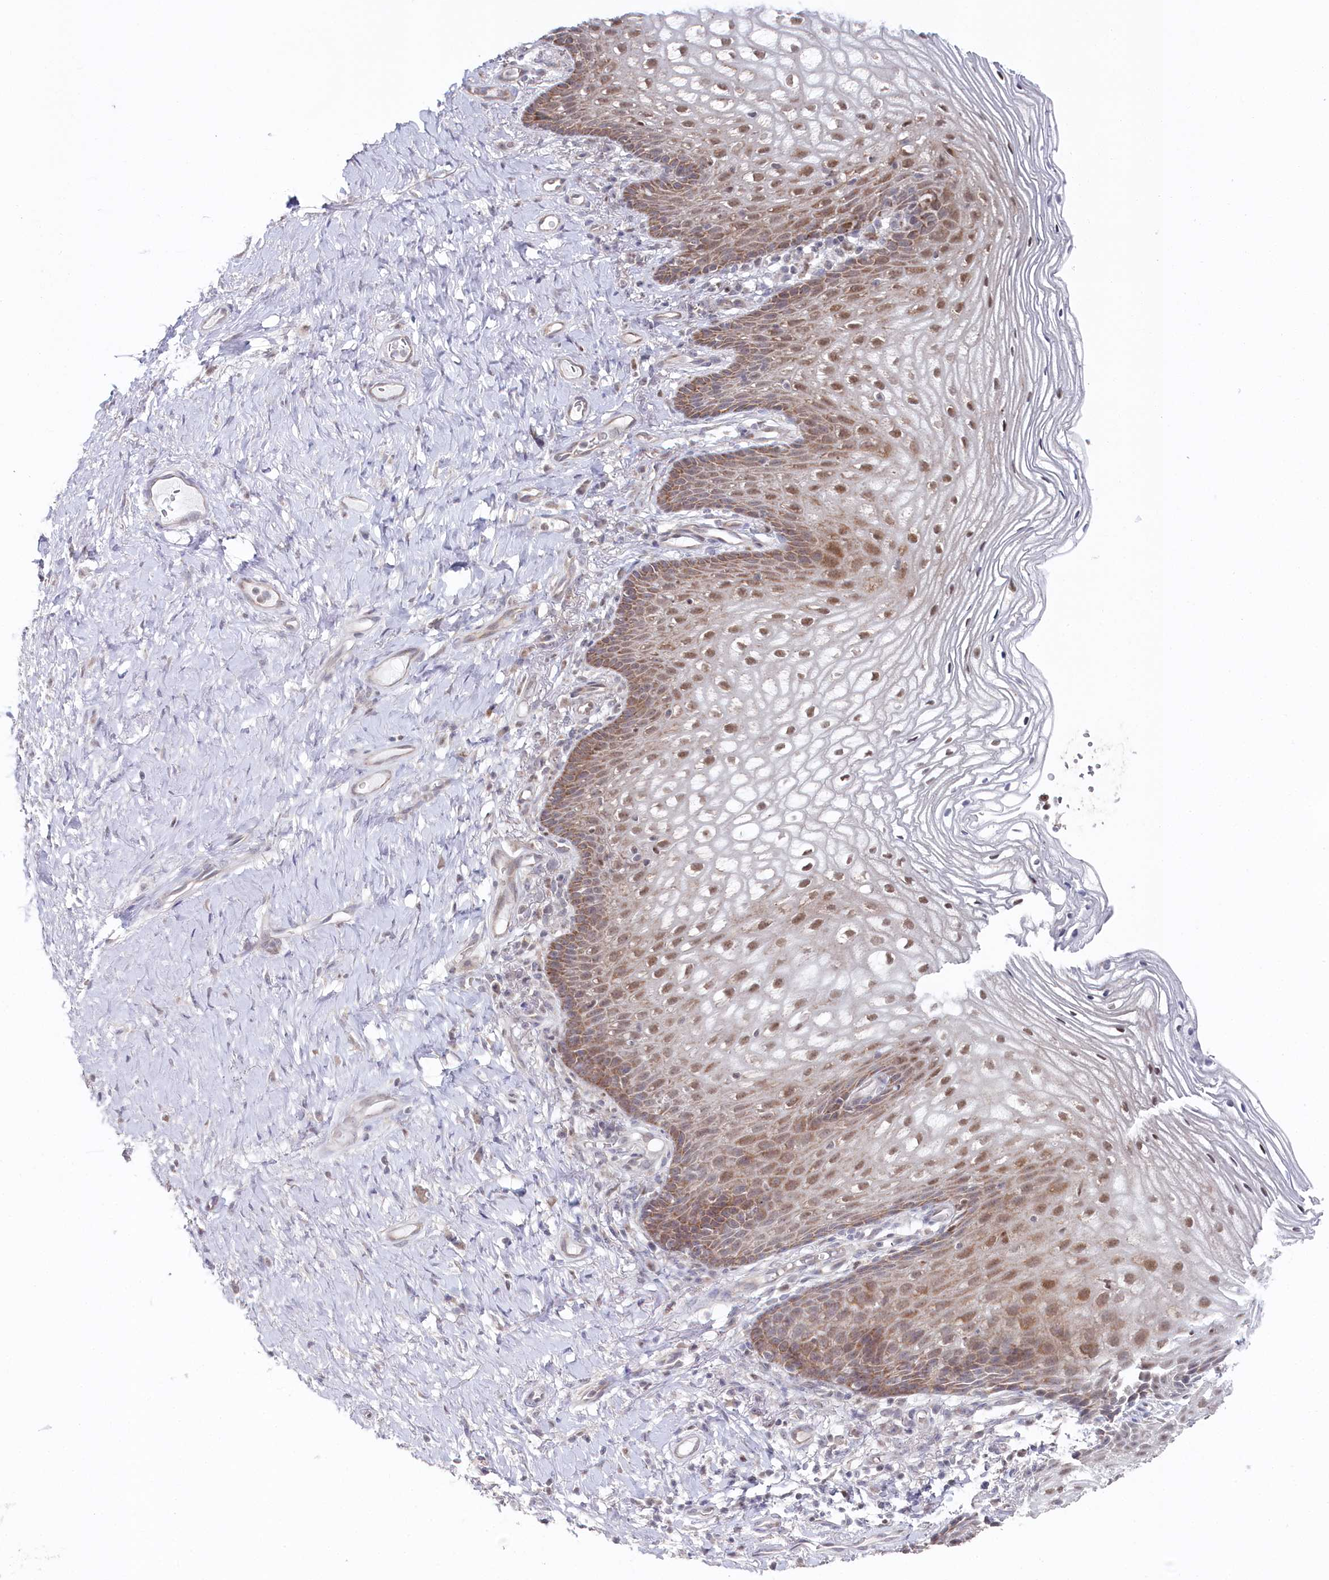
{"staining": {"intensity": "moderate", "quantity": "25%-75%", "location": "cytoplasmic/membranous"}, "tissue": "vagina", "cell_type": "Squamous epithelial cells", "image_type": "normal", "snomed": [{"axis": "morphology", "description": "Normal tissue, NOS"}, {"axis": "topography", "description": "Vagina"}], "caption": "An IHC image of unremarkable tissue is shown. Protein staining in brown highlights moderate cytoplasmic/membranous positivity in vagina within squamous epithelial cells.", "gene": "WAPL", "patient": {"sex": "female", "age": 60}}